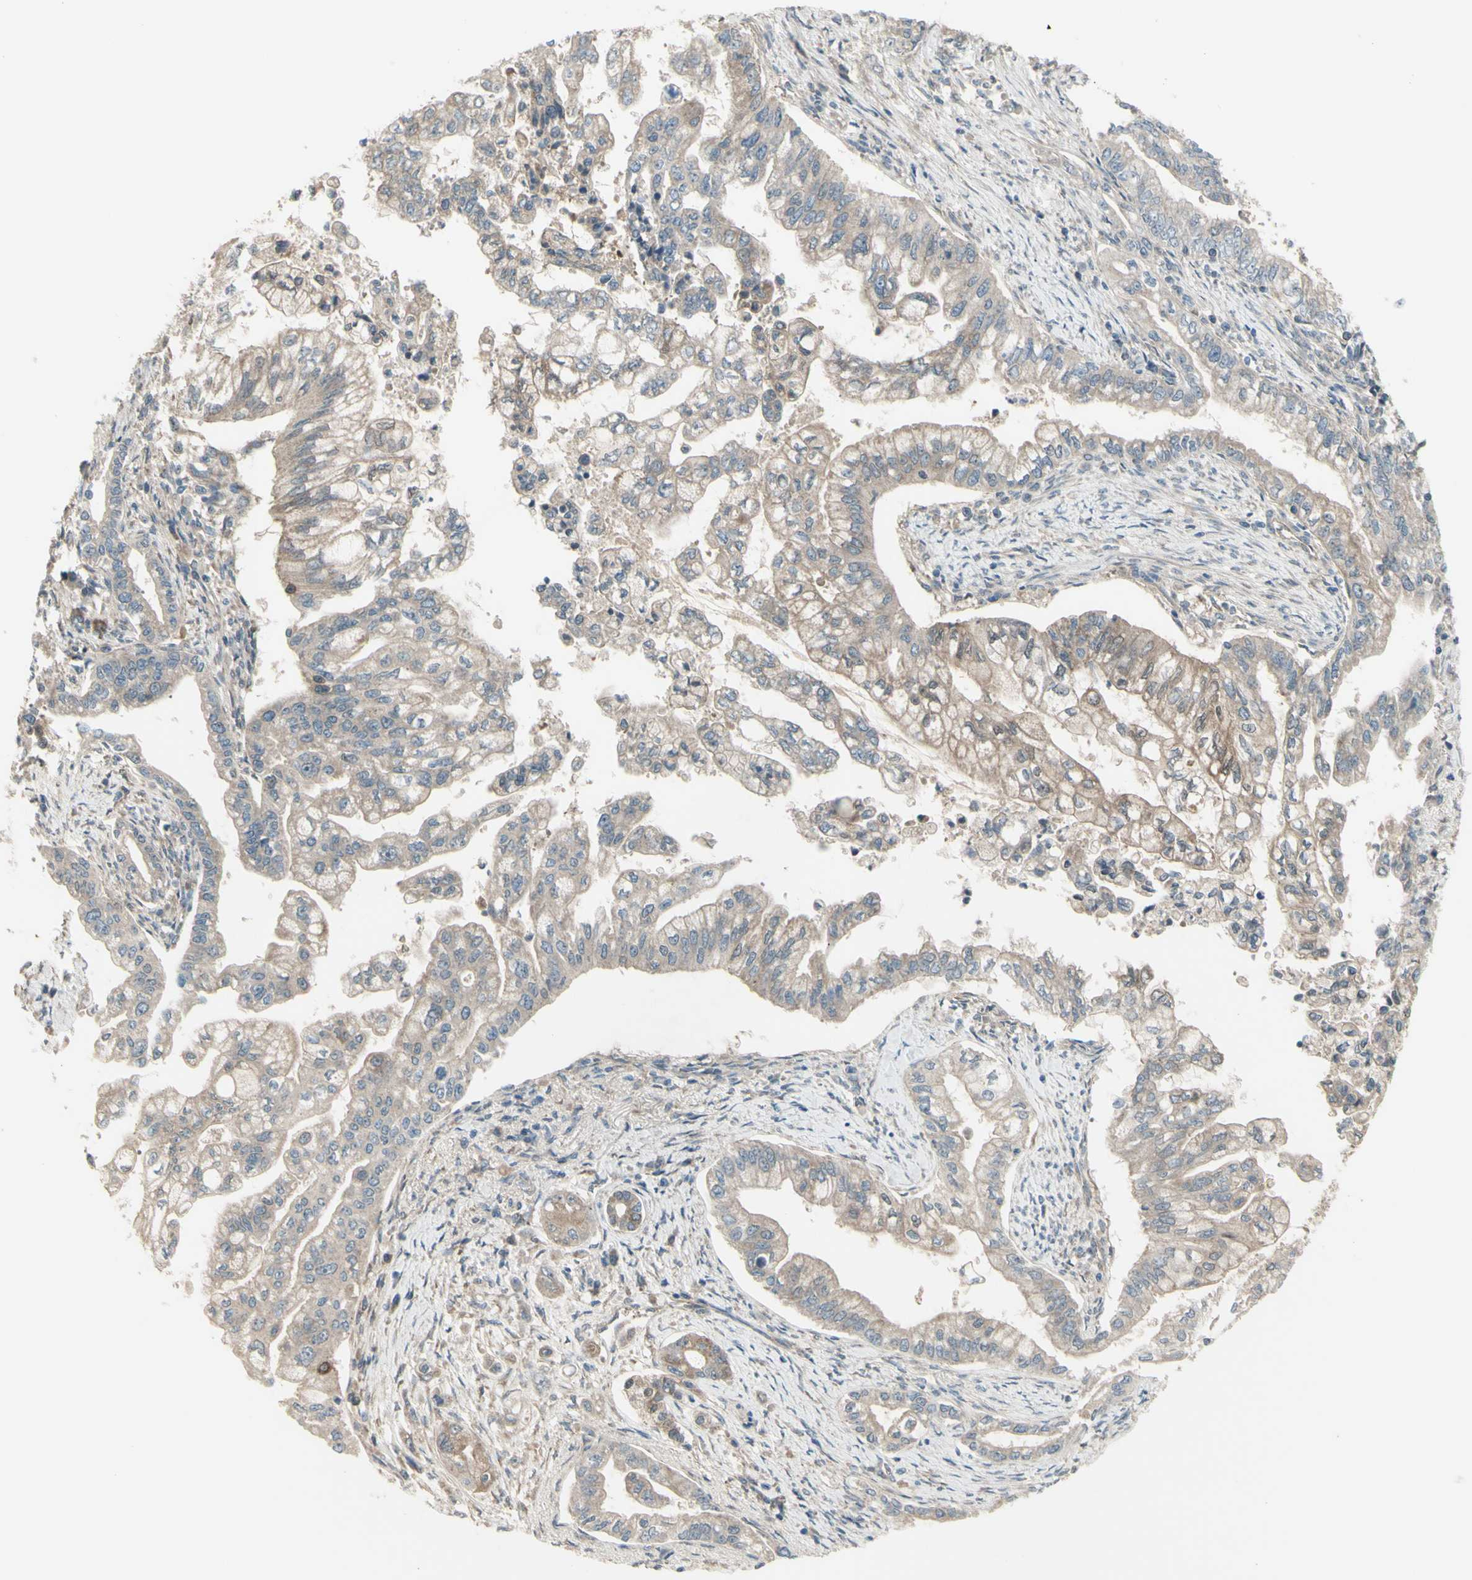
{"staining": {"intensity": "weak", "quantity": "25%-75%", "location": "cytoplasmic/membranous"}, "tissue": "pancreatic cancer", "cell_type": "Tumor cells", "image_type": "cancer", "snomed": [{"axis": "morphology", "description": "Normal tissue, NOS"}, {"axis": "topography", "description": "Pancreas"}], "caption": "Tumor cells display weak cytoplasmic/membranous positivity in approximately 25%-75% of cells in pancreatic cancer.", "gene": "NAXD", "patient": {"sex": "male", "age": 42}}